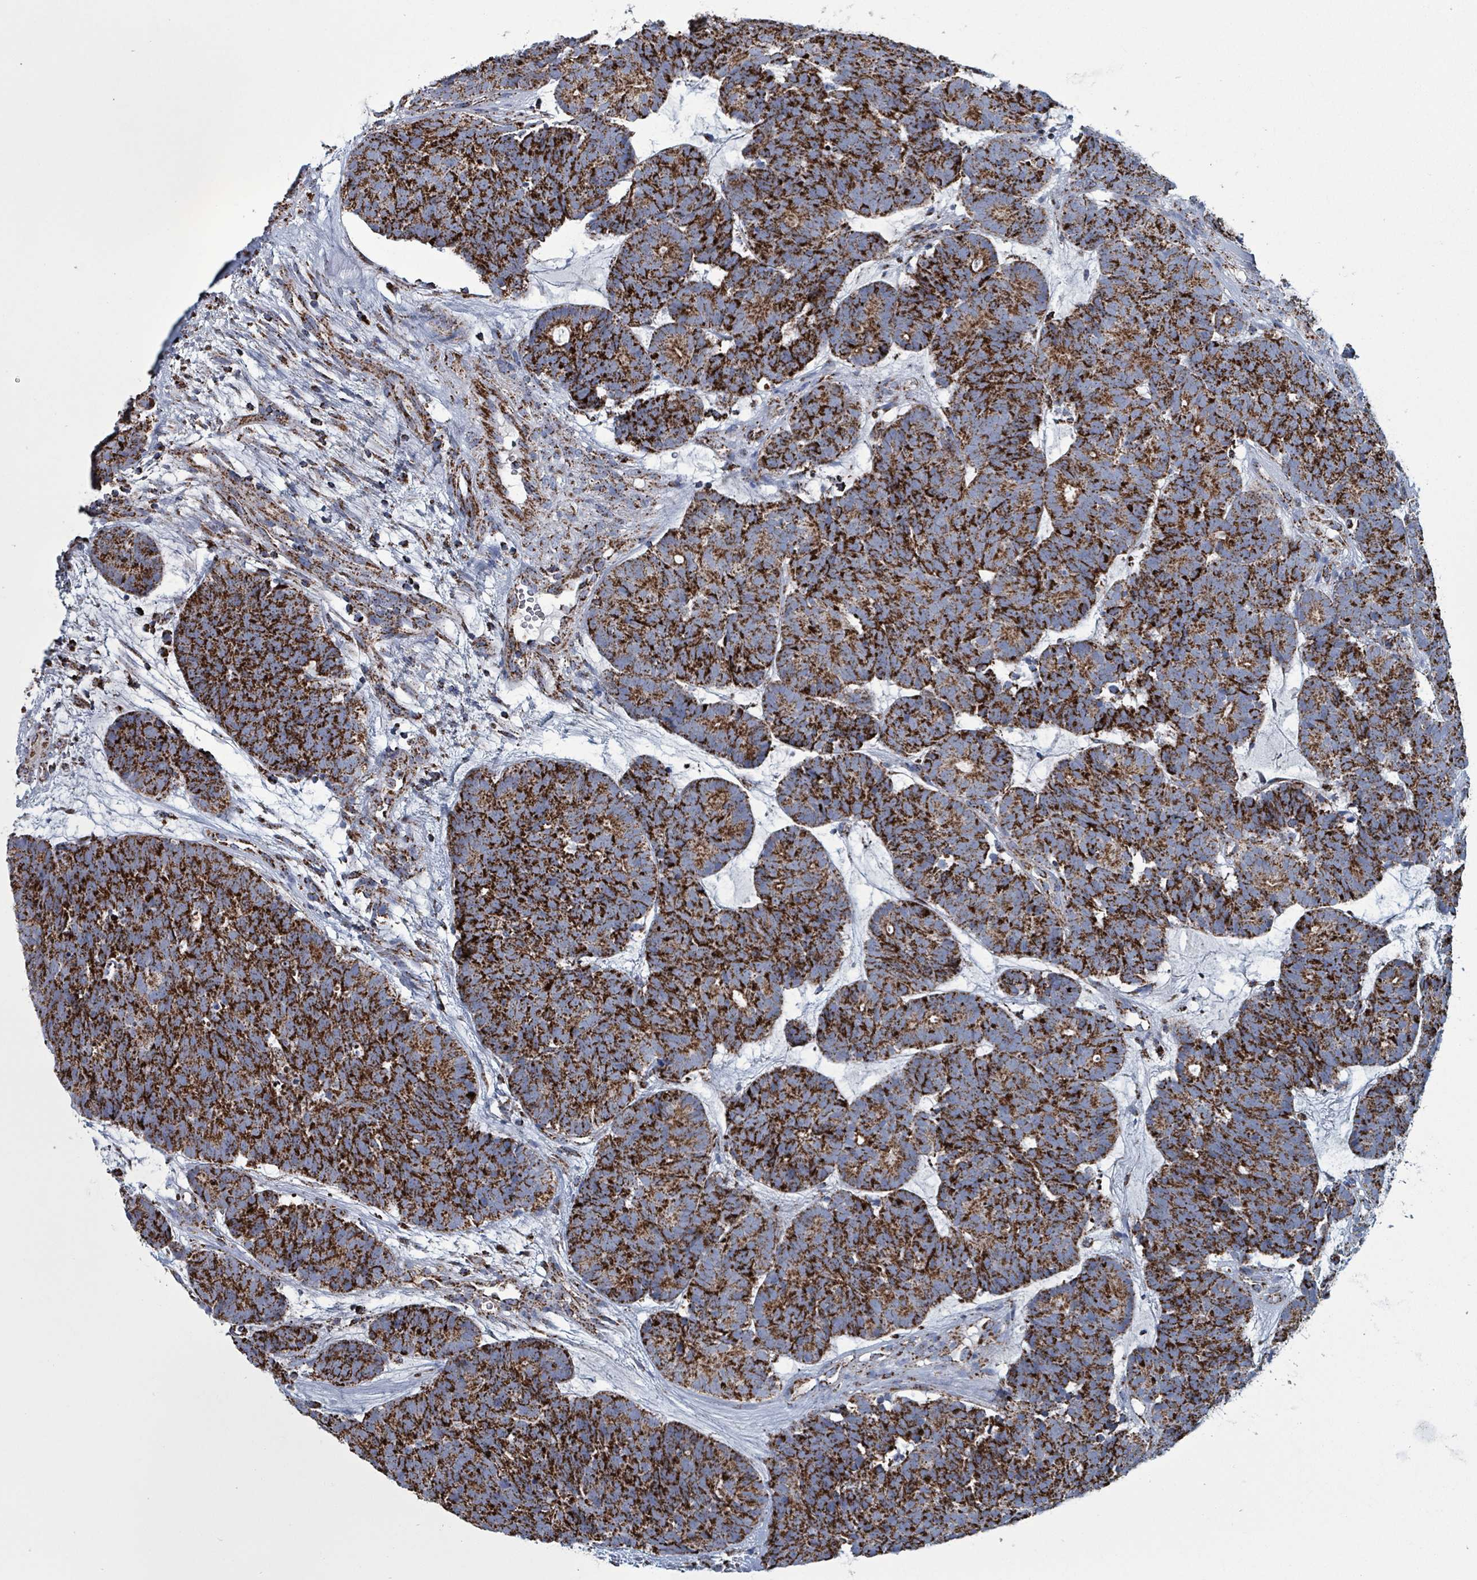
{"staining": {"intensity": "strong", "quantity": ">75%", "location": "cytoplasmic/membranous"}, "tissue": "head and neck cancer", "cell_type": "Tumor cells", "image_type": "cancer", "snomed": [{"axis": "morphology", "description": "Adenocarcinoma, NOS"}, {"axis": "topography", "description": "Head-Neck"}], "caption": "Immunohistochemistry micrograph of head and neck adenocarcinoma stained for a protein (brown), which shows high levels of strong cytoplasmic/membranous expression in approximately >75% of tumor cells.", "gene": "IDH3B", "patient": {"sex": "female", "age": 81}}